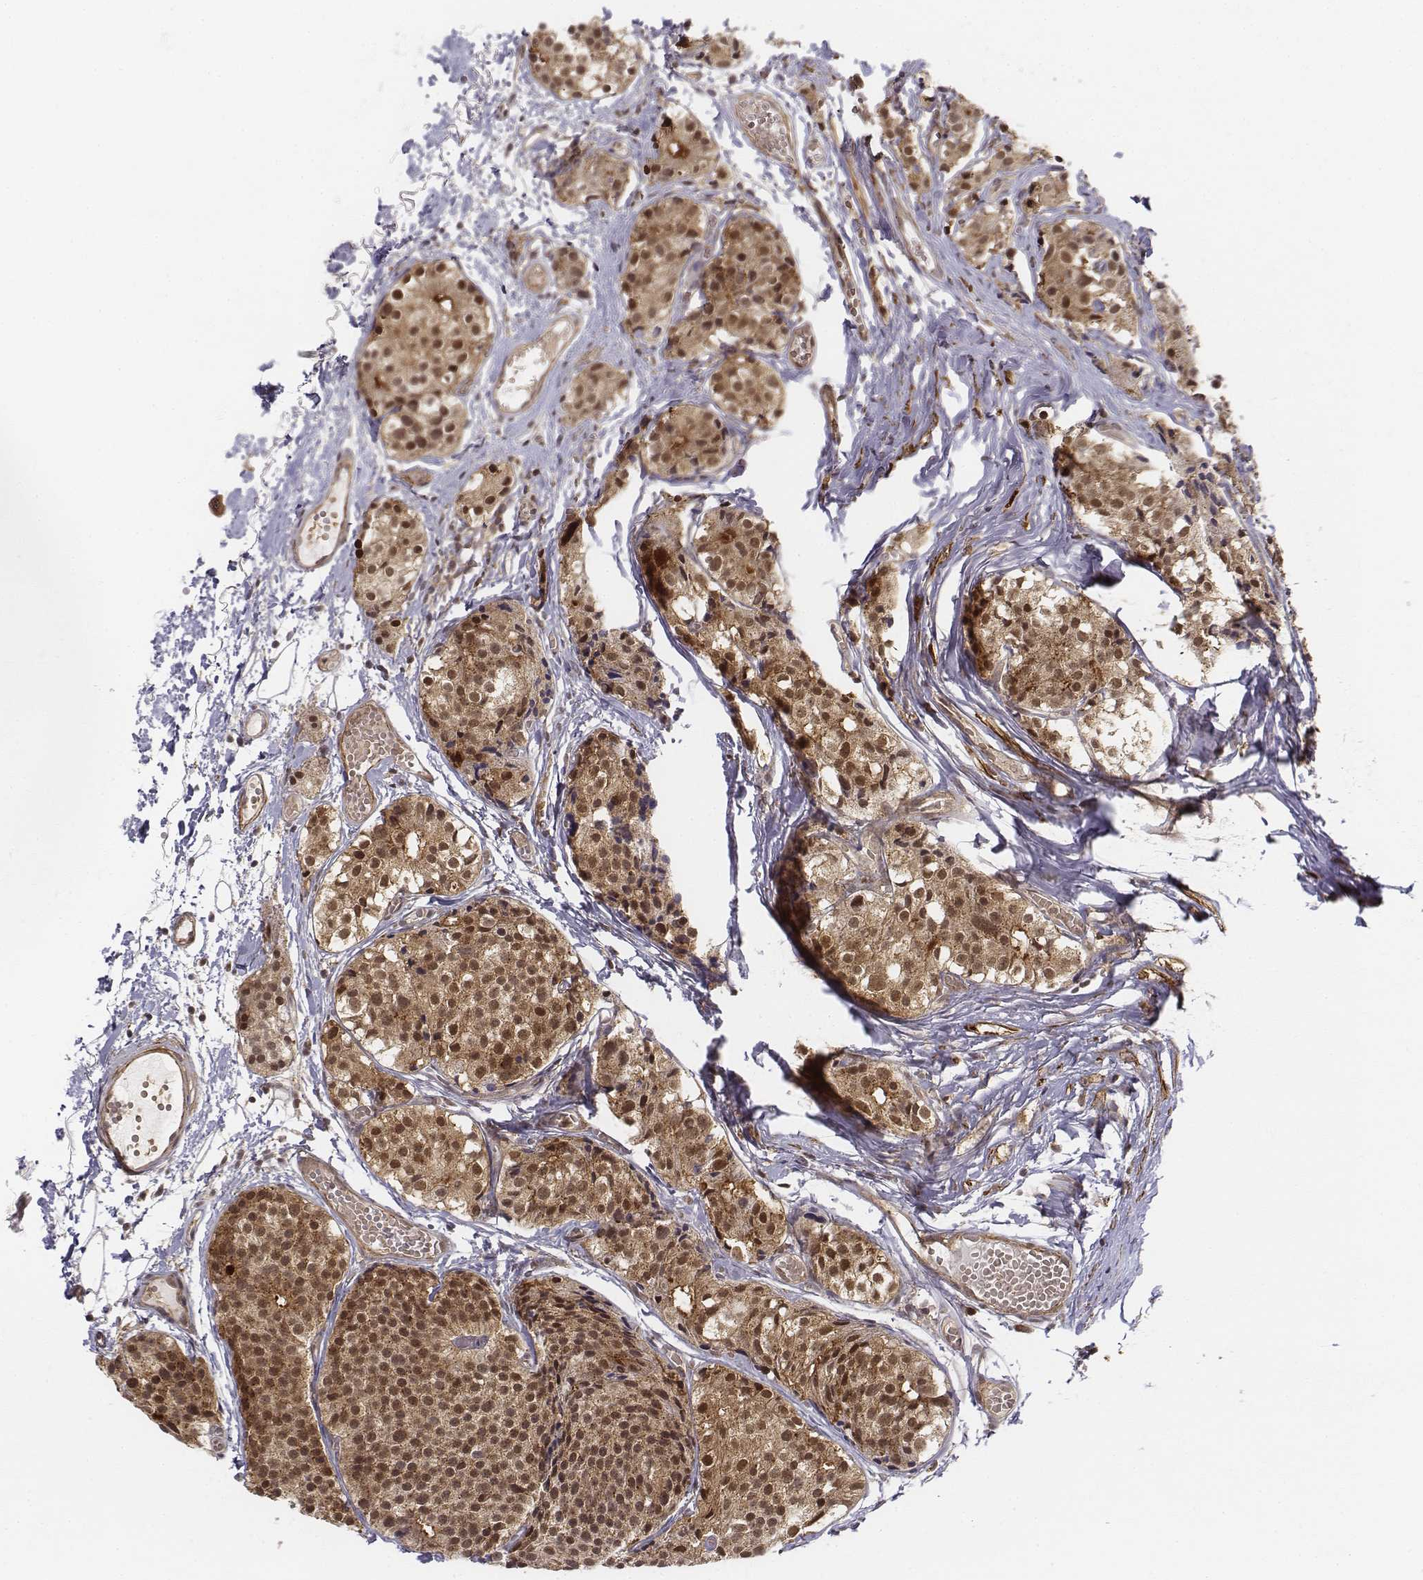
{"staining": {"intensity": "moderate", "quantity": ">75%", "location": "cytoplasmic/membranous,nuclear"}, "tissue": "carcinoid", "cell_type": "Tumor cells", "image_type": "cancer", "snomed": [{"axis": "morphology", "description": "Carcinoid, malignant, NOS"}, {"axis": "topography", "description": "Small intestine"}], "caption": "High-magnification brightfield microscopy of malignant carcinoid stained with DAB (3,3'-diaminobenzidine) (brown) and counterstained with hematoxylin (blue). tumor cells exhibit moderate cytoplasmic/membranous and nuclear staining is present in approximately>75% of cells.", "gene": "ZFYVE19", "patient": {"sex": "female", "age": 65}}